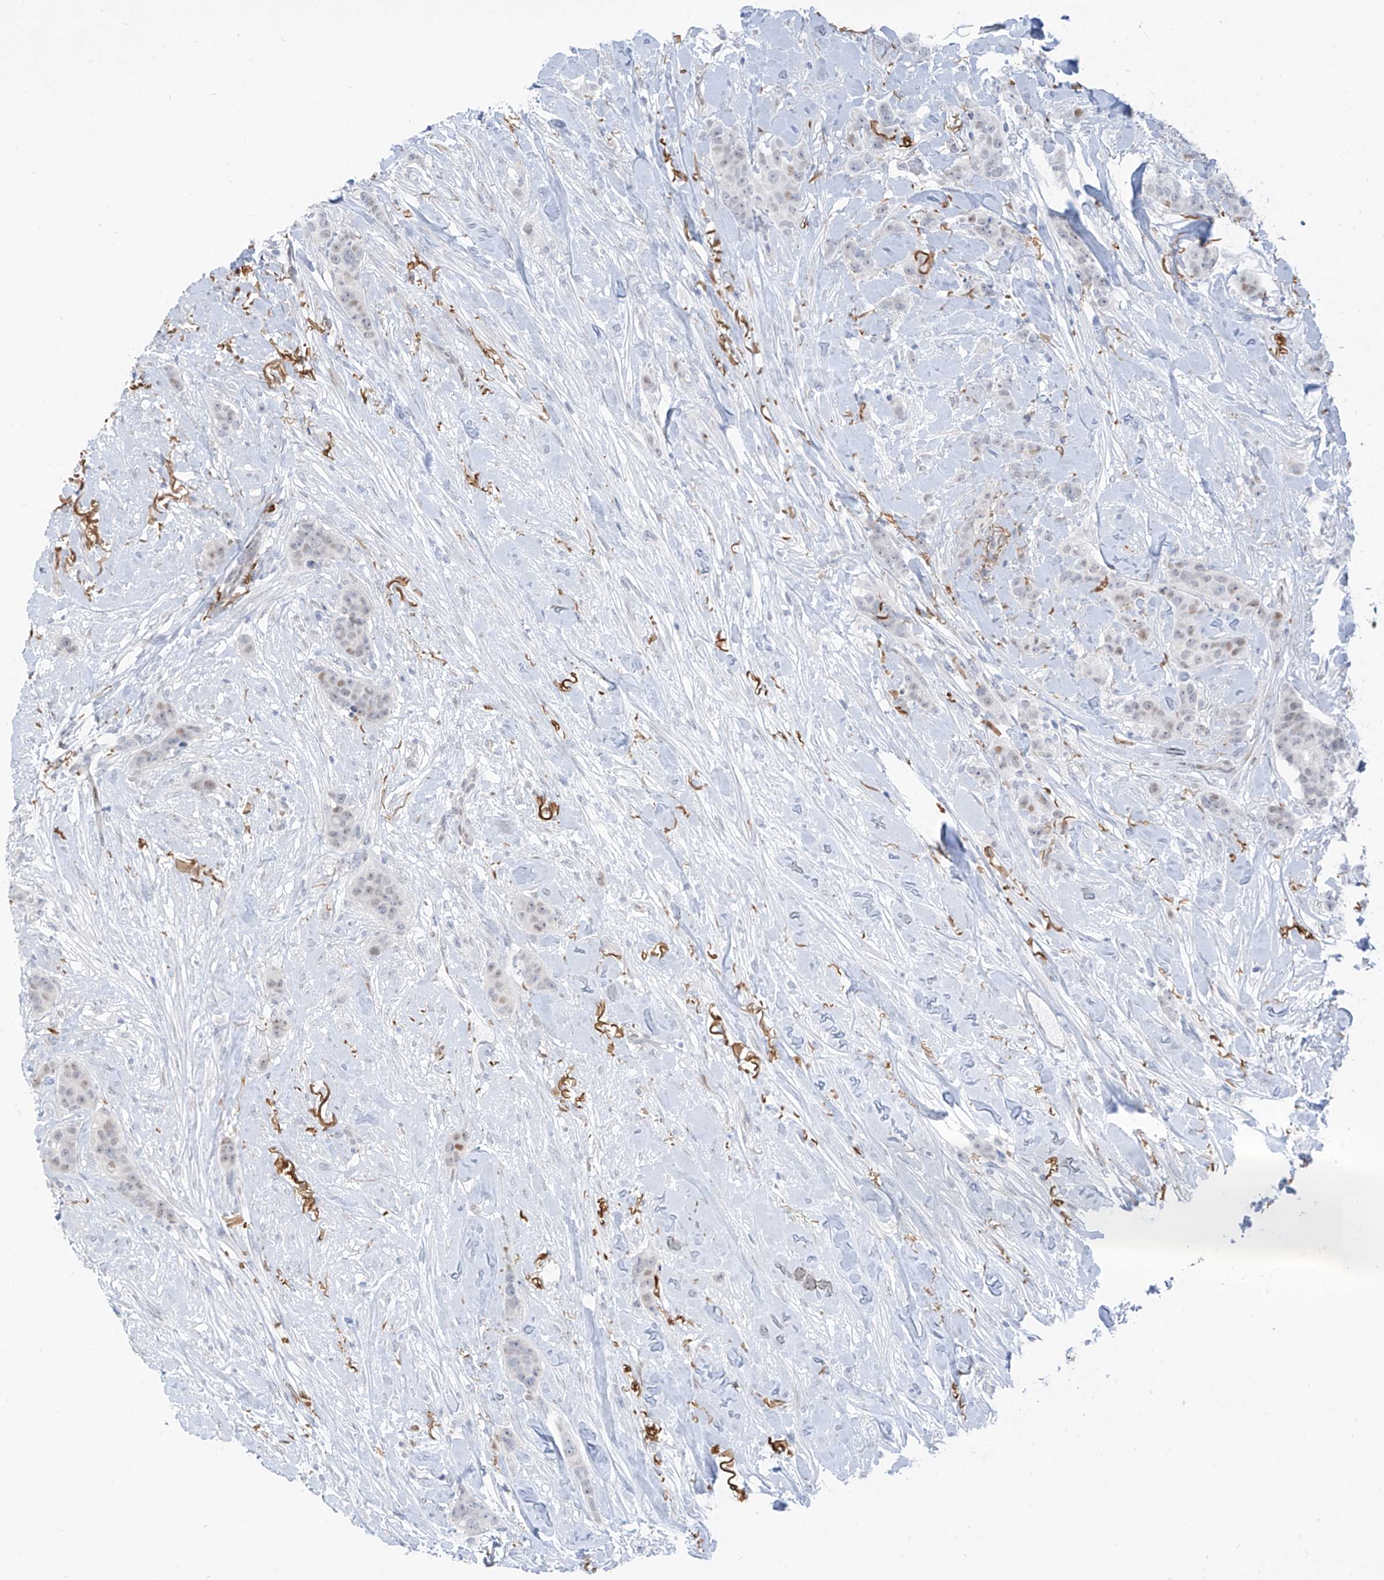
{"staining": {"intensity": "weak", "quantity": "<25%", "location": "nuclear"}, "tissue": "breast cancer", "cell_type": "Tumor cells", "image_type": "cancer", "snomed": [{"axis": "morphology", "description": "Duct carcinoma"}, {"axis": "topography", "description": "Breast"}], "caption": "IHC histopathology image of breast cancer (intraductal carcinoma) stained for a protein (brown), which demonstrates no staining in tumor cells. (Immunohistochemistry (ihc), brightfield microscopy, high magnification).", "gene": "LIN9", "patient": {"sex": "female", "age": 40}}